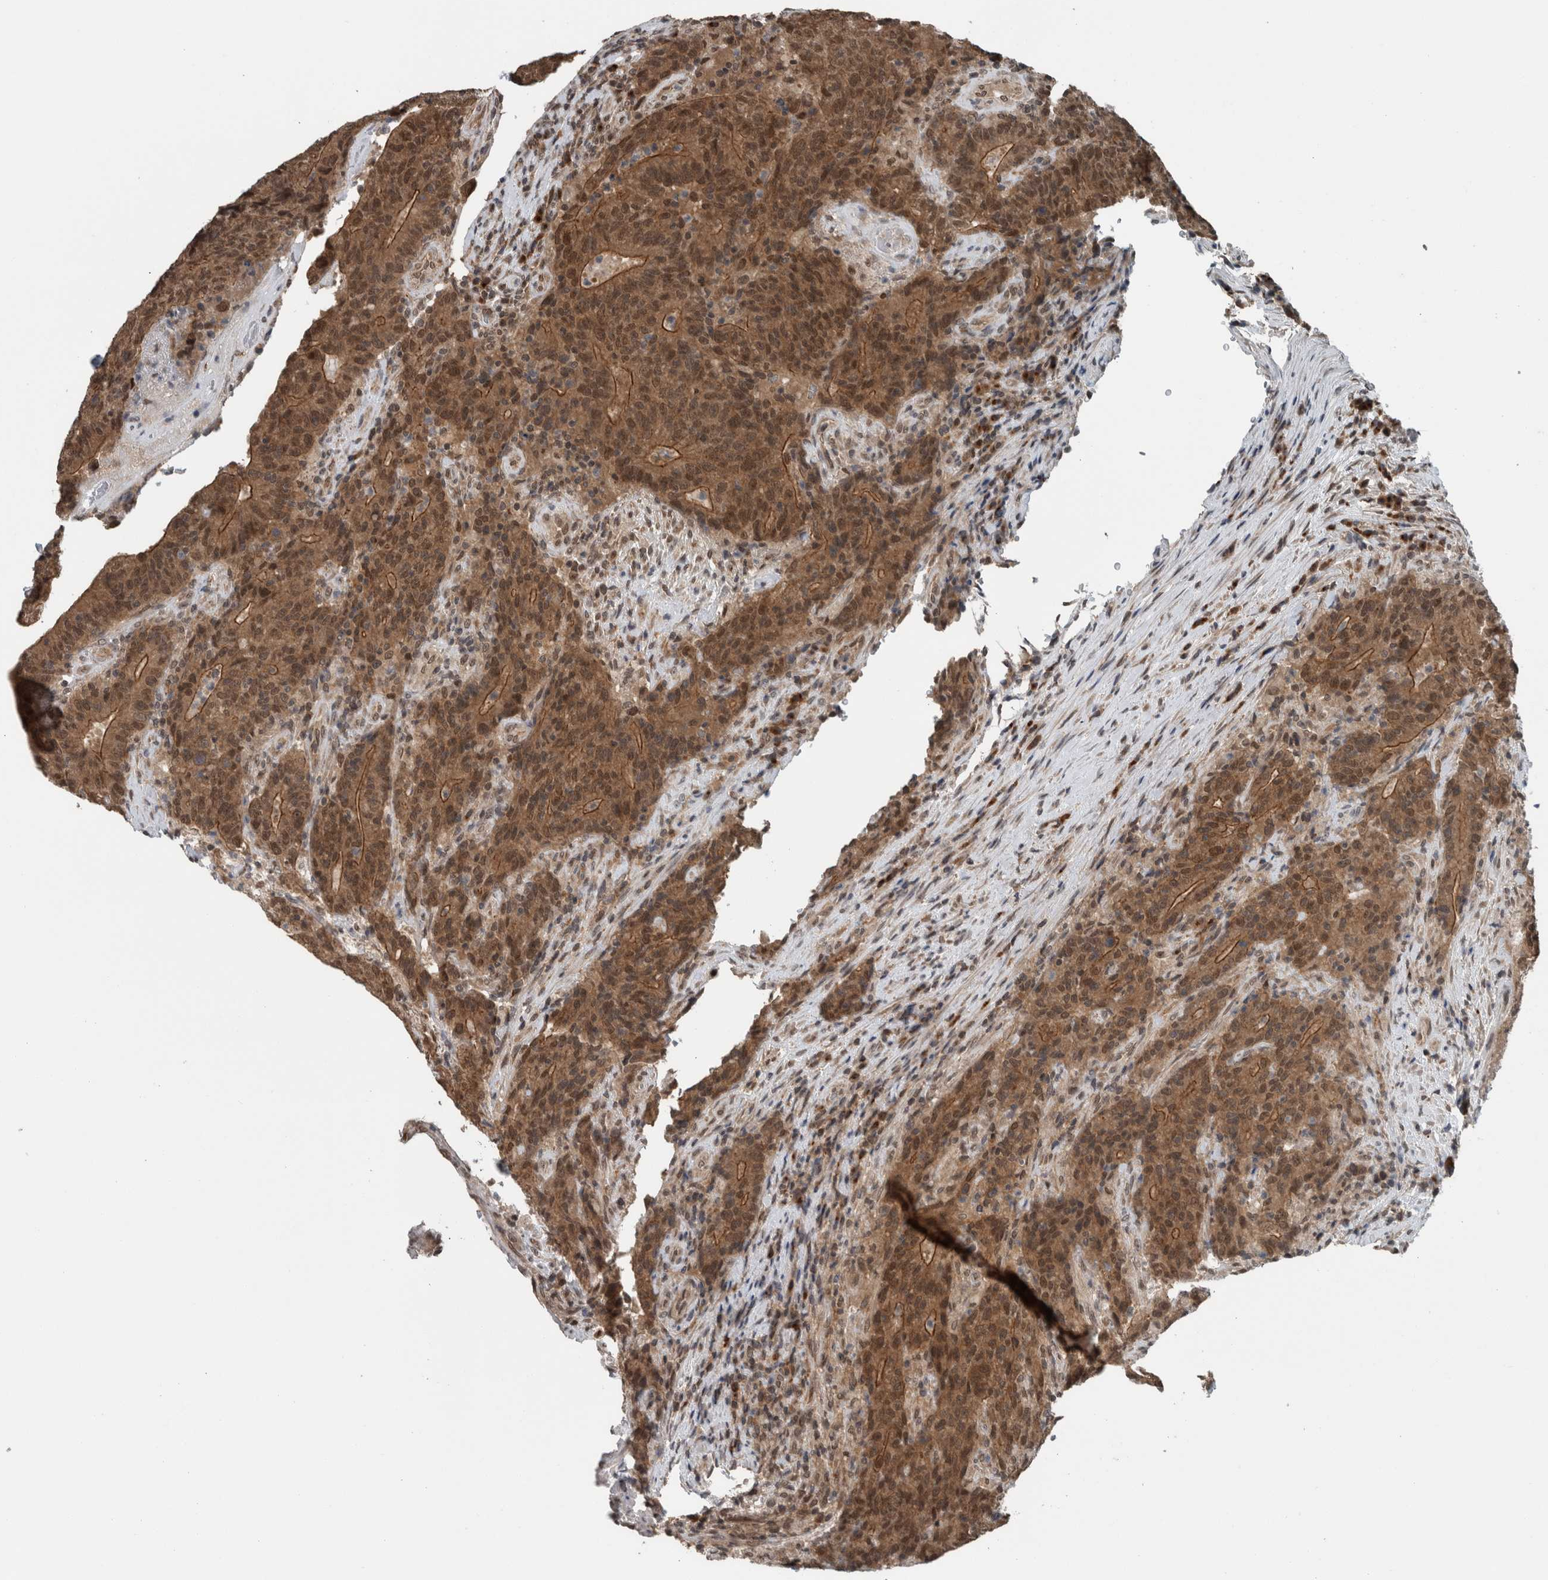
{"staining": {"intensity": "moderate", "quantity": ">75%", "location": "cytoplasmic/membranous,nuclear"}, "tissue": "colorectal cancer", "cell_type": "Tumor cells", "image_type": "cancer", "snomed": [{"axis": "morphology", "description": "Normal tissue, NOS"}, {"axis": "morphology", "description": "Adenocarcinoma, NOS"}, {"axis": "topography", "description": "Colon"}], "caption": "High-power microscopy captured an immunohistochemistry image of colorectal cancer (adenocarcinoma), revealing moderate cytoplasmic/membranous and nuclear expression in approximately >75% of tumor cells.", "gene": "SPAG7", "patient": {"sex": "female", "age": 75}}